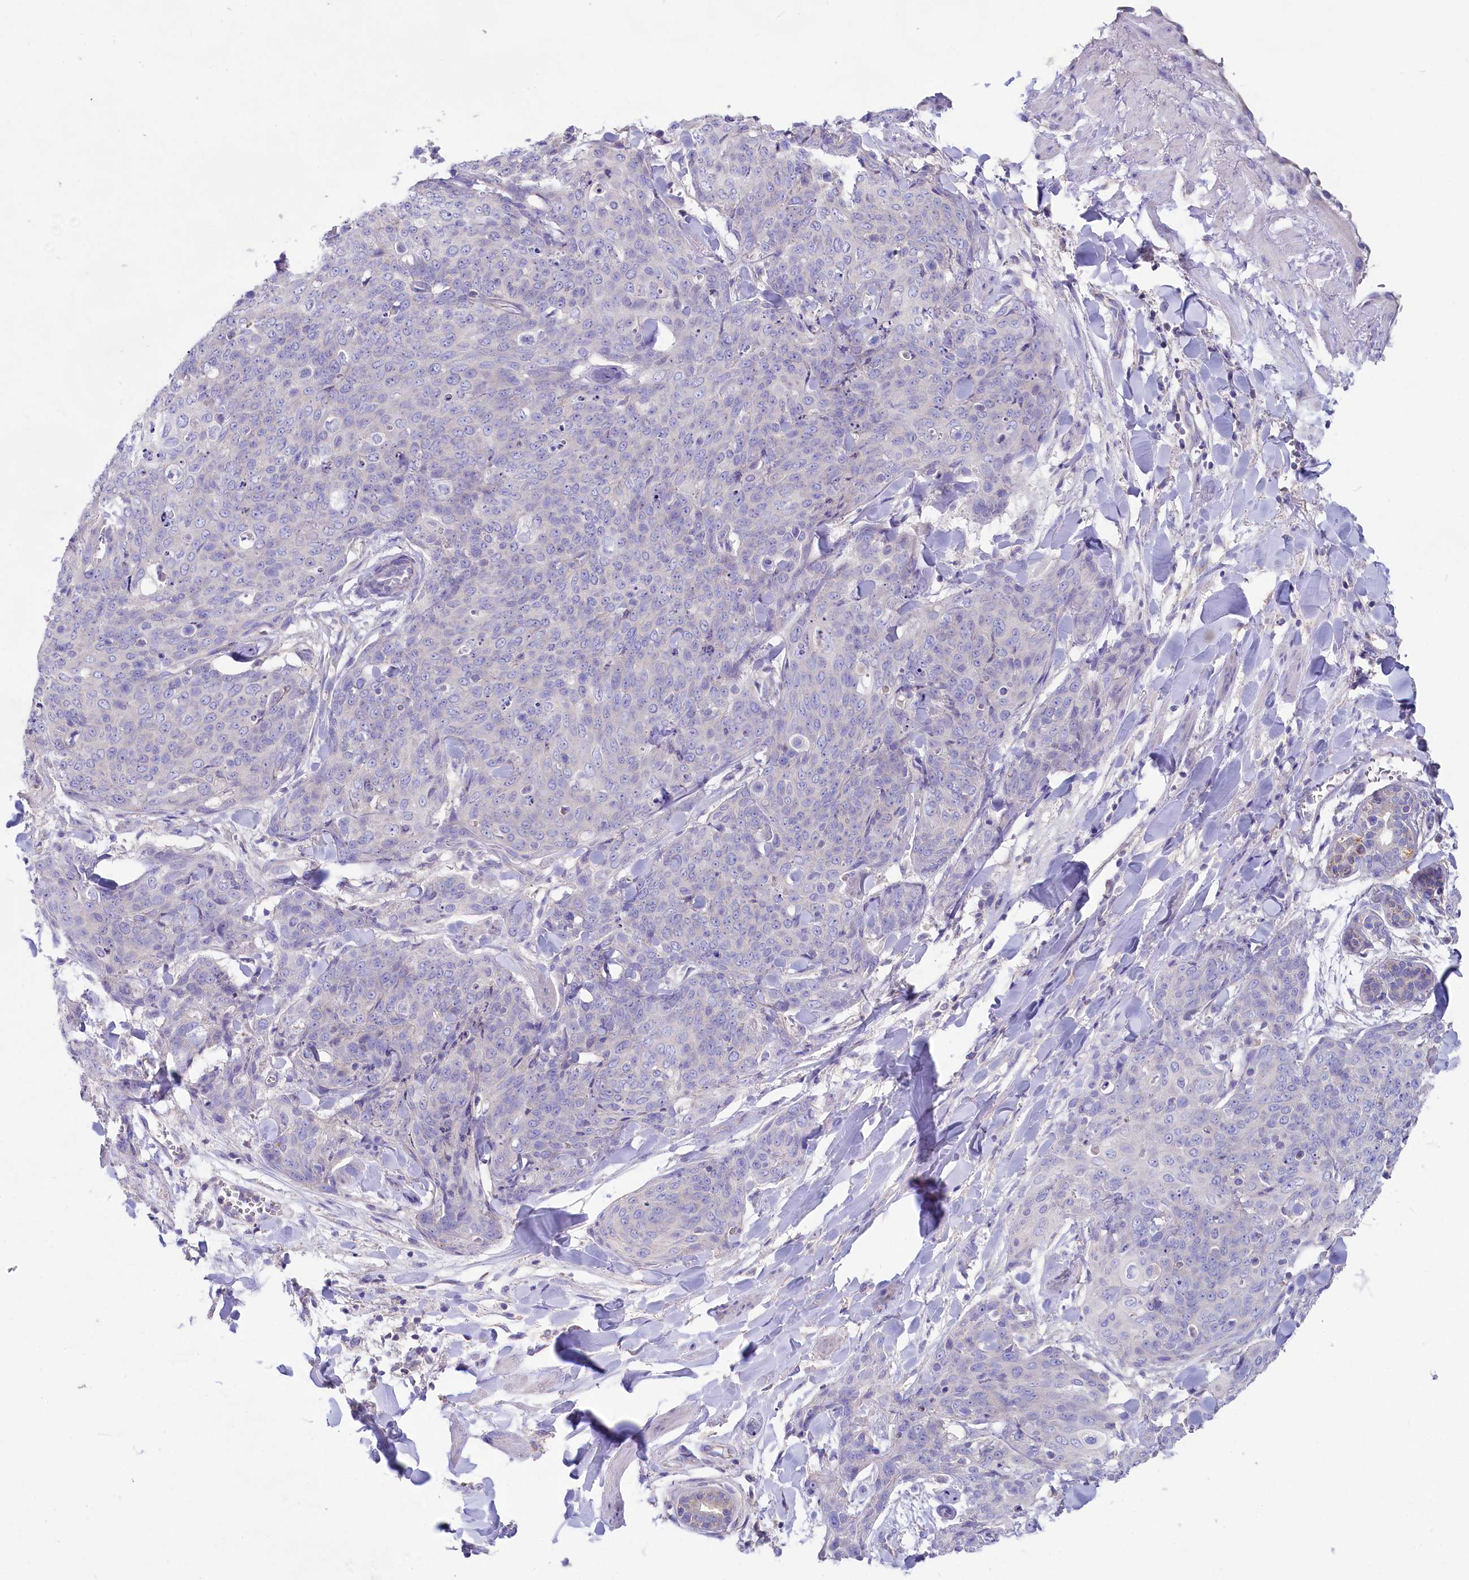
{"staining": {"intensity": "negative", "quantity": "none", "location": "none"}, "tissue": "skin cancer", "cell_type": "Tumor cells", "image_type": "cancer", "snomed": [{"axis": "morphology", "description": "Squamous cell carcinoma, NOS"}, {"axis": "topography", "description": "Skin"}, {"axis": "topography", "description": "Vulva"}], "caption": "A high-resolution histopathology image shows immunohistochemistry (IHC) staining of skin squamous cell carcinoma, which shows no significant positivity in tumor cells.", "gene": "VPS26B", "patient": {"sex": "female", "age": 85}}